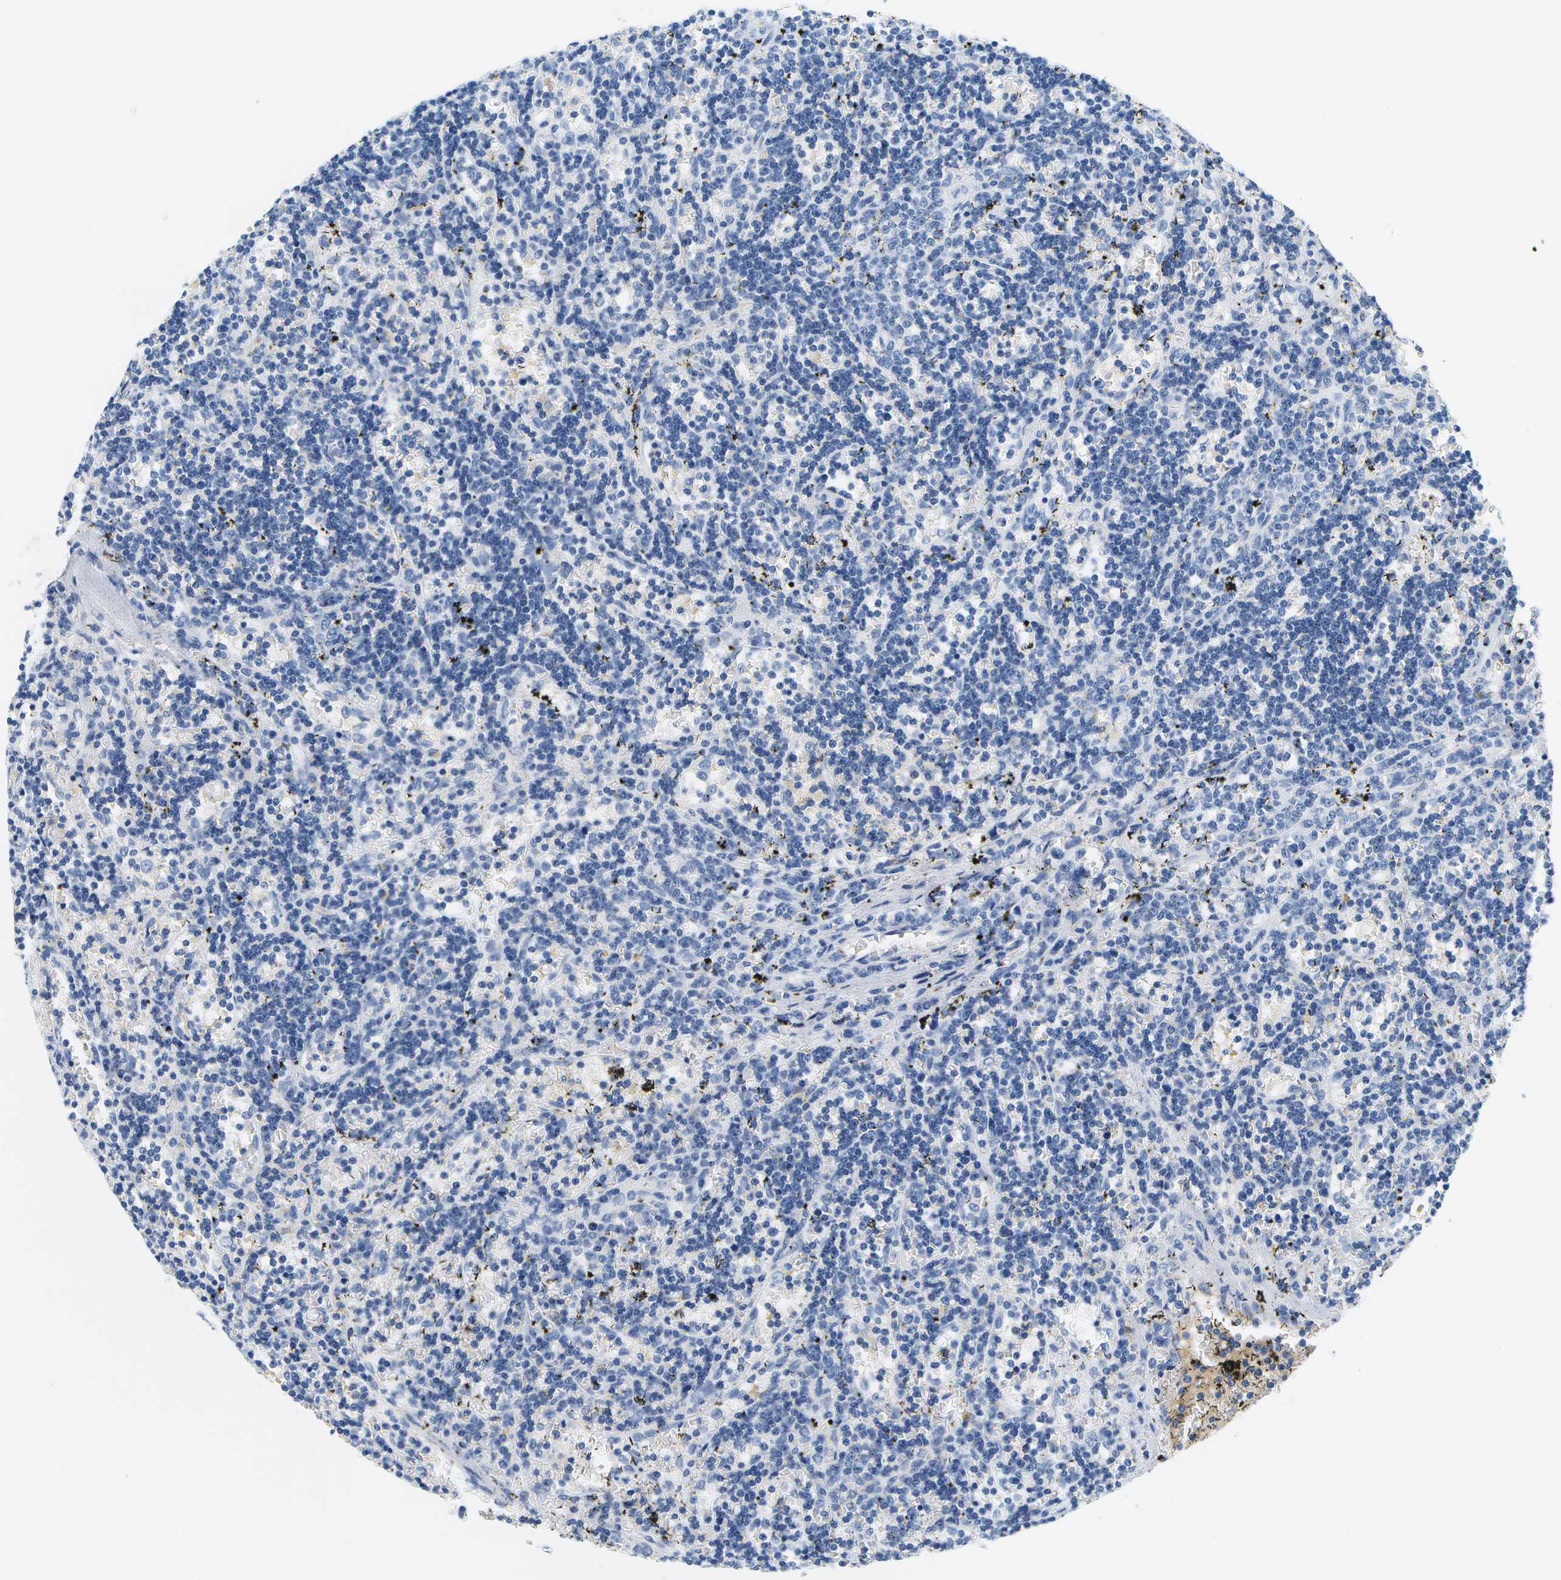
{"staining": {"intensity": "negative", "quantity": "none", "location": "none"}, "tissue": "lymphoma", "cell_type": "Tumor cells", "image_type": "cancer", "snomed": [{"axis": "morphology", "description": "Malignant lymphoma, non-Hodgkin's type, Low grade"}, {"axis": "topography", "description": "Spleen"}], "caption": "IHC of lymphoma displays no expression in tumor cells. The staining is performed using DAB brown chromogen with nuclei counter-stained in using hematoxylin.", "gene": "SERPINA1", "patient": {"sex": "male", "age": 60}}